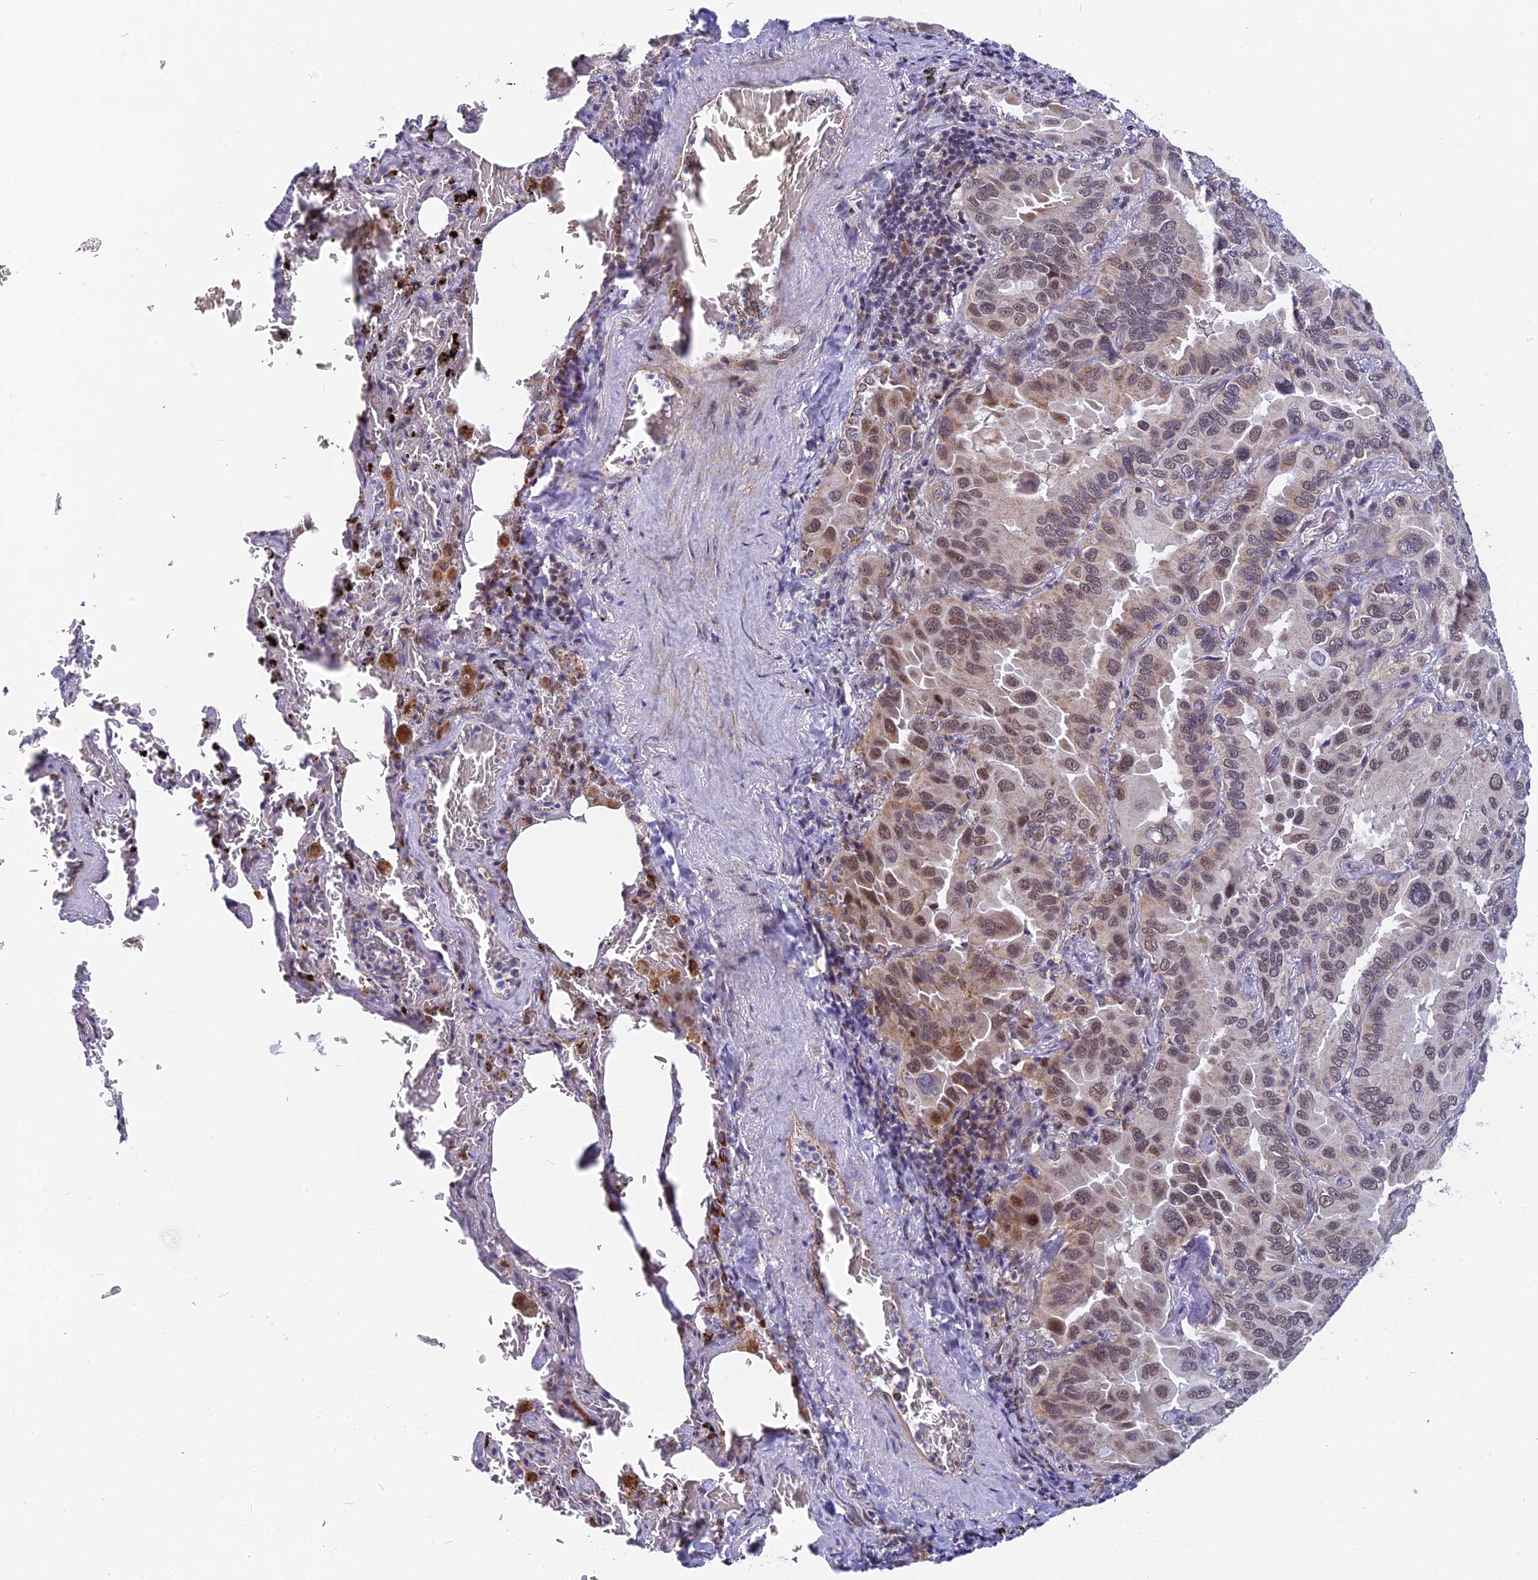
{"staining": {"intensity": "moderate", "quantity": "25%-75%", "location": "nuclear"}, "tissue": "lung cancer", "cell_type": "Tumor cells", "image_type": "cancer", "snomed": [{"axis": "morphology", "description": "Adenocarcinoma, NOS"}, {"axis": "topography", "description": "Lung"}], "caption": "The micrograph demonstrates staining of adenocarcinoma (lung), revealing moderate nuclear protein staining (brown color) within tumor cells. Using DAB (brown) and hematoxylin (blue) stains, captured at high magnification using brightfield microscopy.", "gene": "CMC1", "patient": {"sex": "male", "age": 64}}